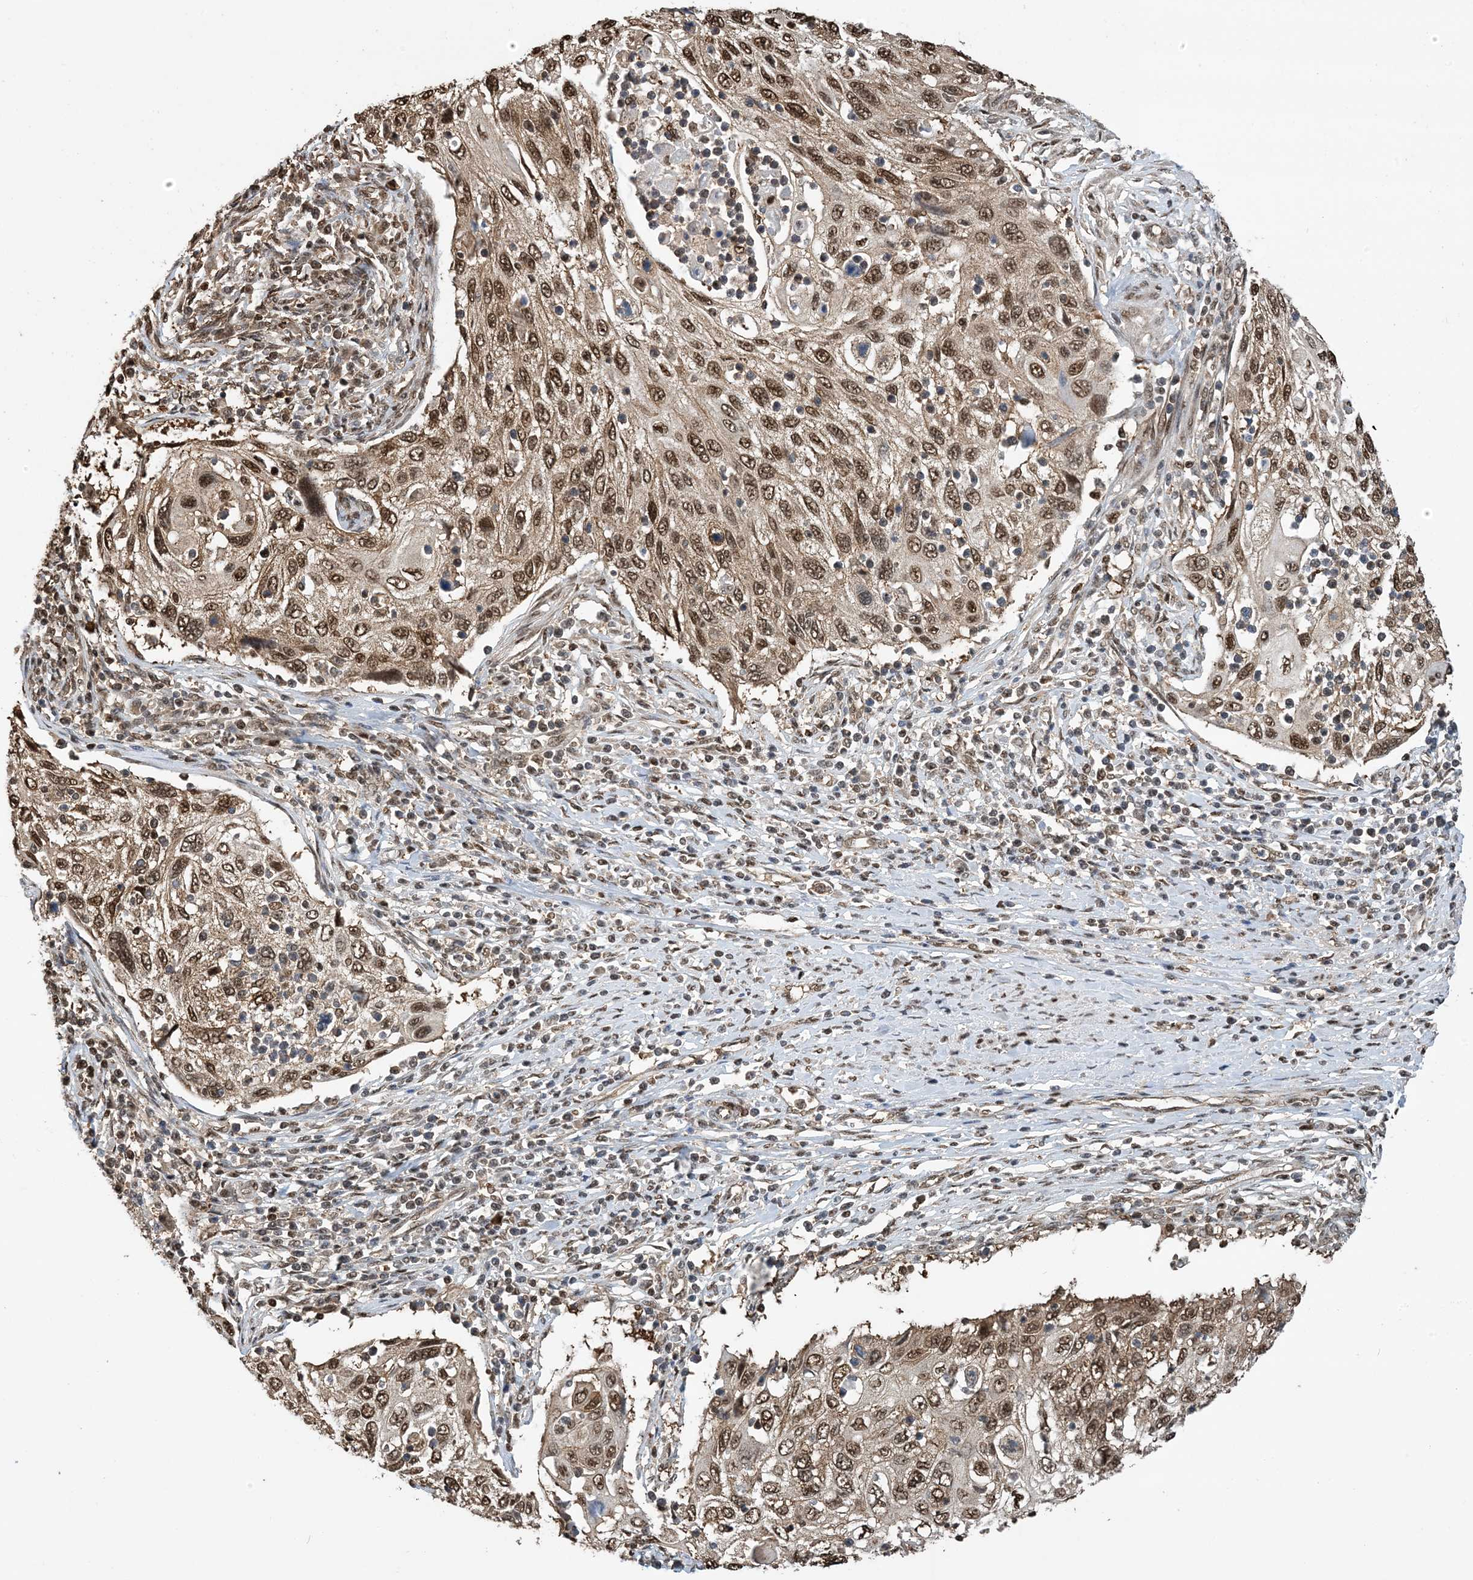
{"staining": {"intensity": "moderate", "quantity": ">75%", "location": "nuclear"}, "tissue": "cervical cancer", "cell_type": "Tumor cells", "image_type": "cancer", "snomed": [{"axis": "morphology", "description": "Squamous cell carcinoma, NOS"}, {"axis": "topography", "description": "Cervix"}], "caption": "Immunohistochemical staining of cervical squamous cell carcinoma reveals medium levels of moderate nuclear staining in about >75% of tumor cells.", "gene": "HSPA1A", "patient": {"sex": "female", "age": 70}}